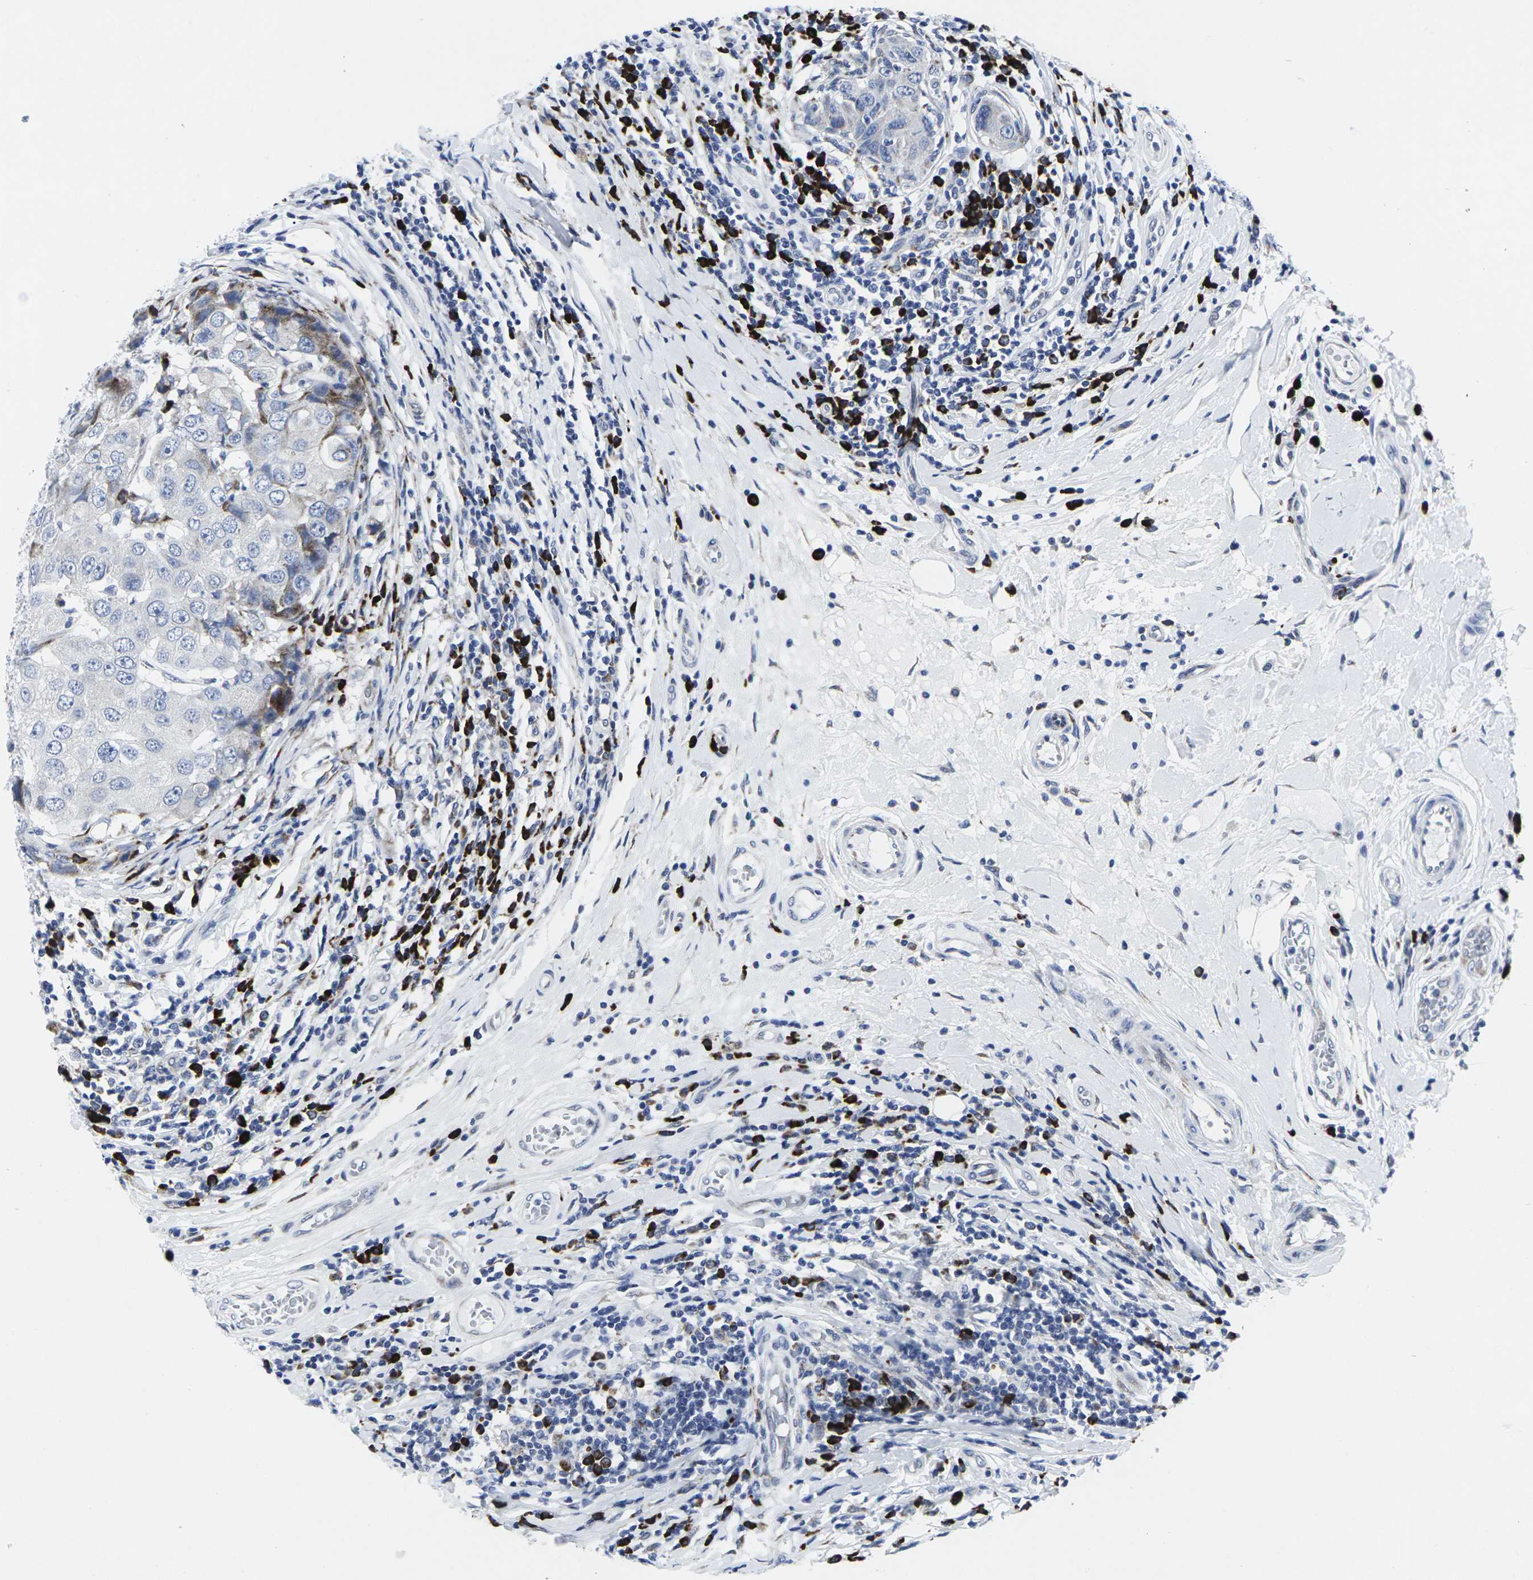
{"staining": {"intensity": "weak", "quantity": "<25%", "location": "cytoplasmic/membranous"}, "tissue": "breast cancer", "cell_type": "Tumor cells", "image_type": "cancer", "snomed": [{"axis": "morphology", "description": "Duct carcinoma"}, {"axis": "topography", "description": "Breast"}], "caption": "High magnification brightfield microscopy of breast cancer stained with DAB (brown) and counterstained with hematoxylin (blue): tumor cells show no significant staining.", "gene": "RPN1", "patient": {"sex": "female", "age": 27}}